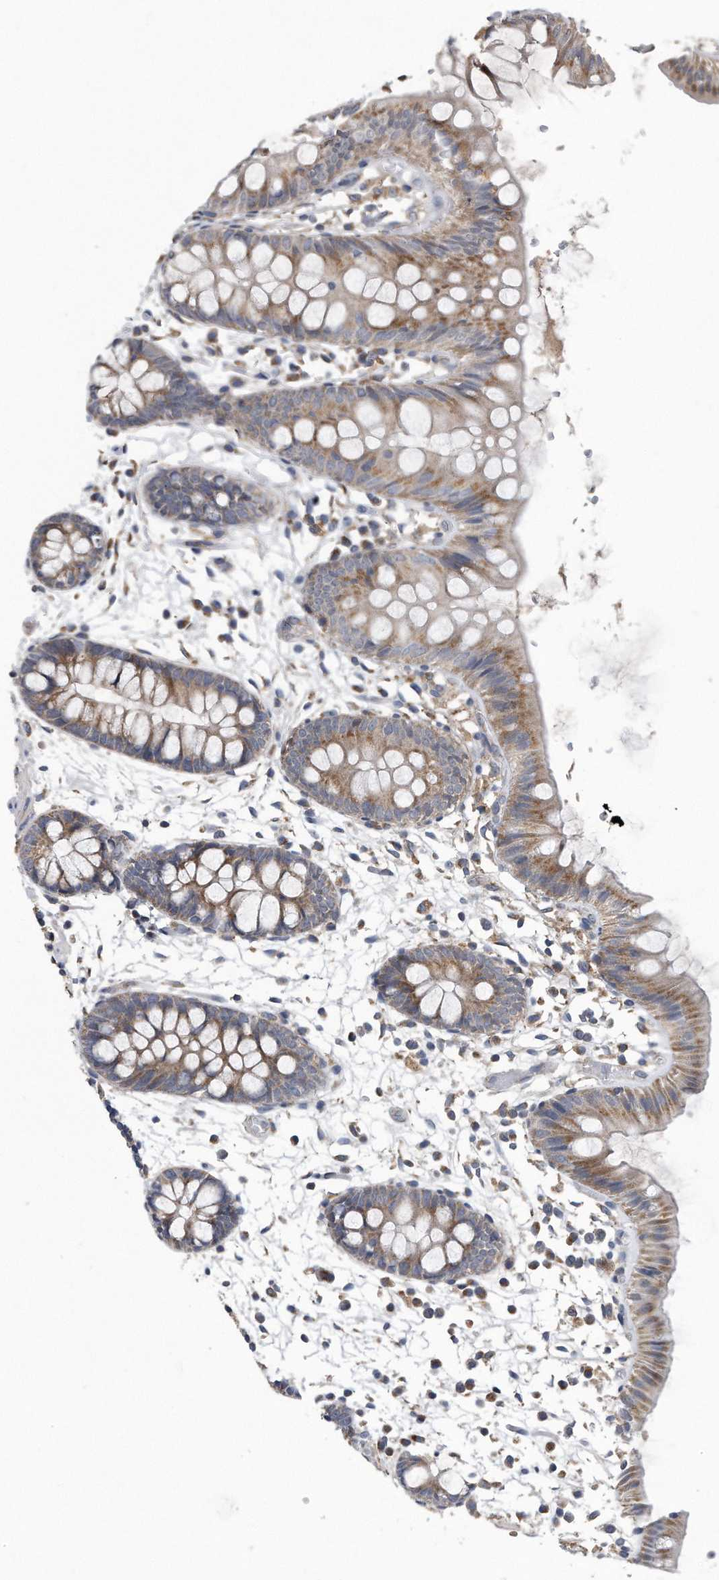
{"staining": {"intensity": "weak", "quantity": ">75%", "location": "cytoplasmic/membranous"}, "tissue": "colon", "cell_type": "Endothelial cells", "image_type": "normal", "snomed": [{"axis": "morphology", "description": "Normal tissue, NOS"}, {"axis": "topography", "description": "Colon"}], "caption": "Immunohistochemical staining of benign human colon demonstrates low levels of weak cytoplasmic/membranous expression in about >75% of endothelial cells.", "gene": "LYRM4", "patient": {"sex": "male", "age": 56}}